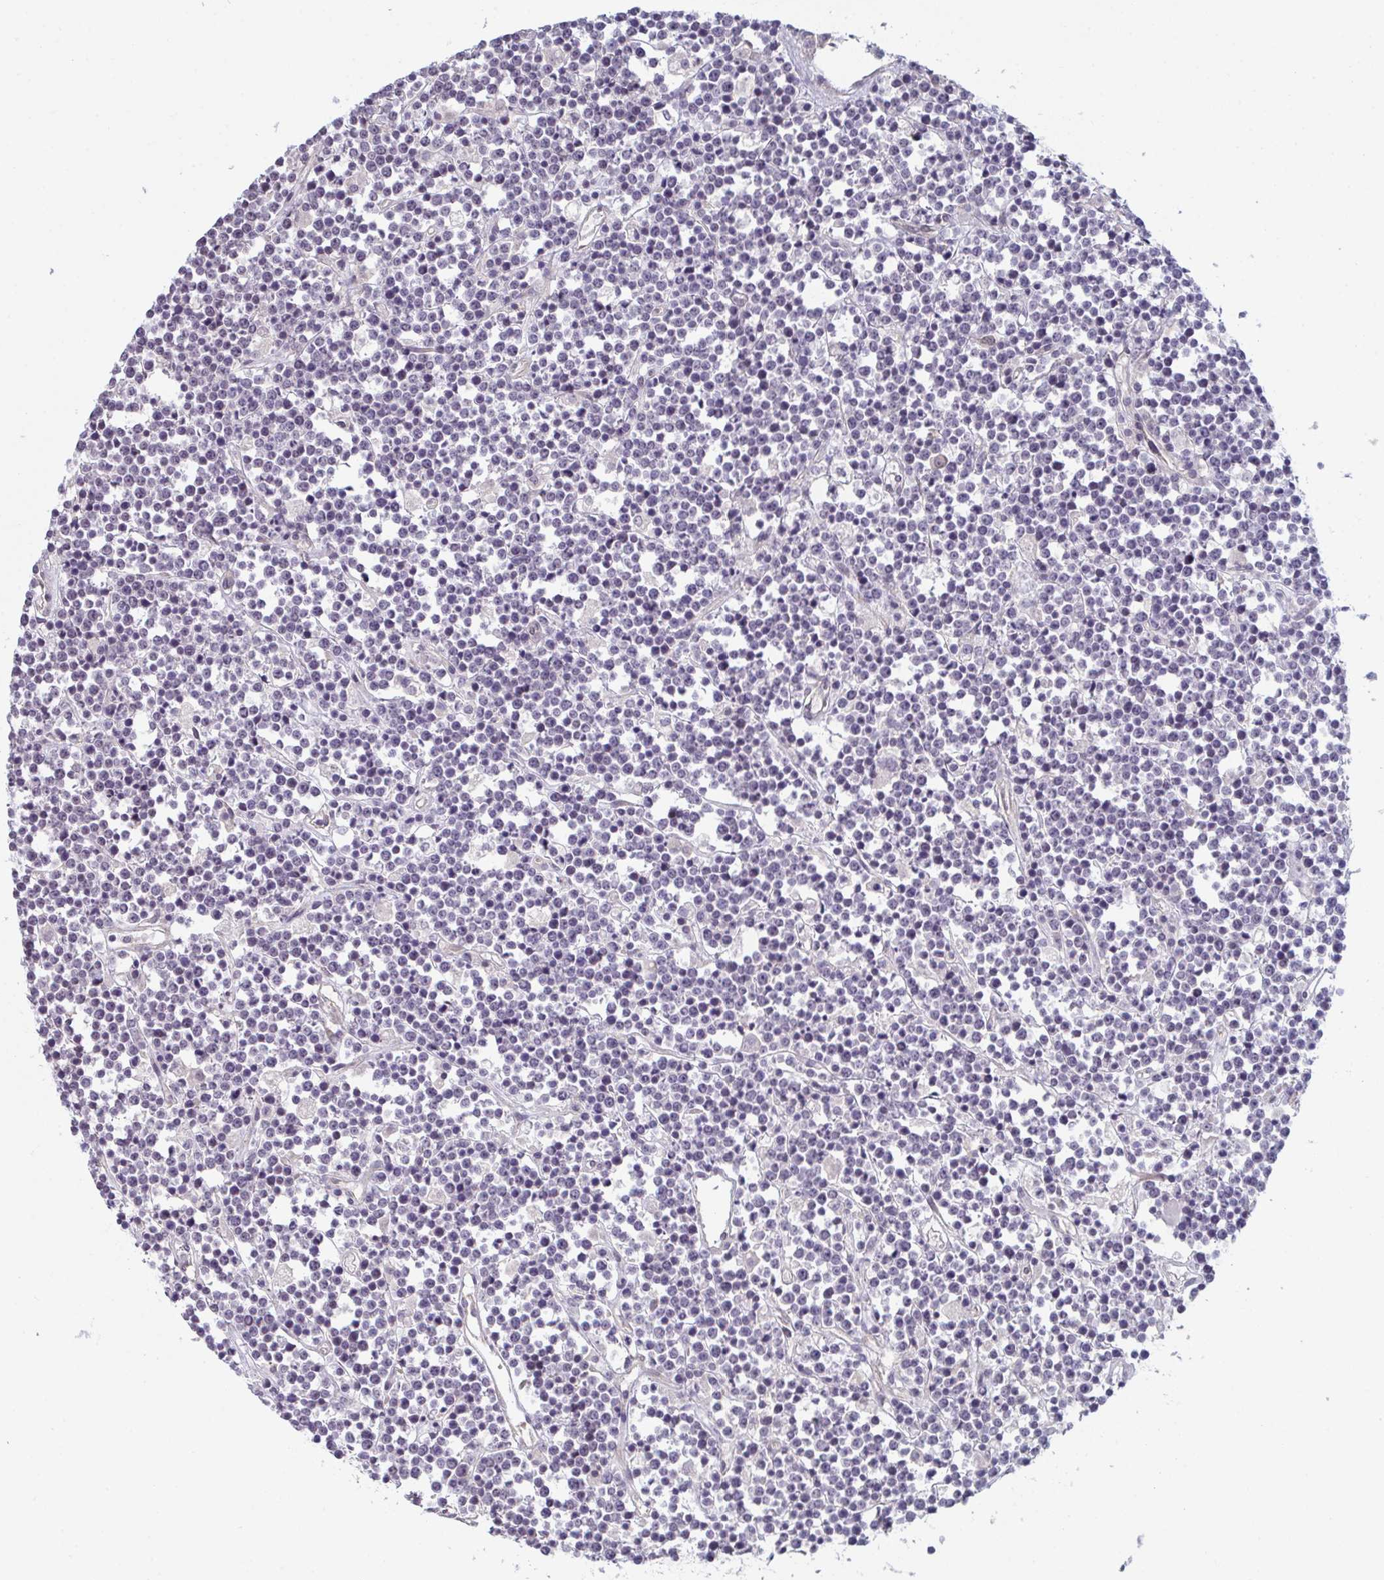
{"staining": {"intensity": "negative", "quantity": "none", "location": "none"}, "tissue": "lymphoma", "cell_type": "Tumor cells", "image_type": "cancer", "snomed": [{"axis": "morphology", "description": "Malignant lymphoma, non-Hodgkin's type, High grade"}, {"axis": "topography", "description": "Ovary"}], "caption": "Immunohistochemistry (IHC) histopathology image of human high-grade malignant lymphoma, non-Hodgkin's type stained for a protein (brown), which displays no positivity in tumor cells. (DAB (3,3'-diaminobenzidine) immunohistochemistry (IHC) with hematoxylin counter stain).", "gene": "ZNF214", "patient": {"sex": "female", "age": 56}}